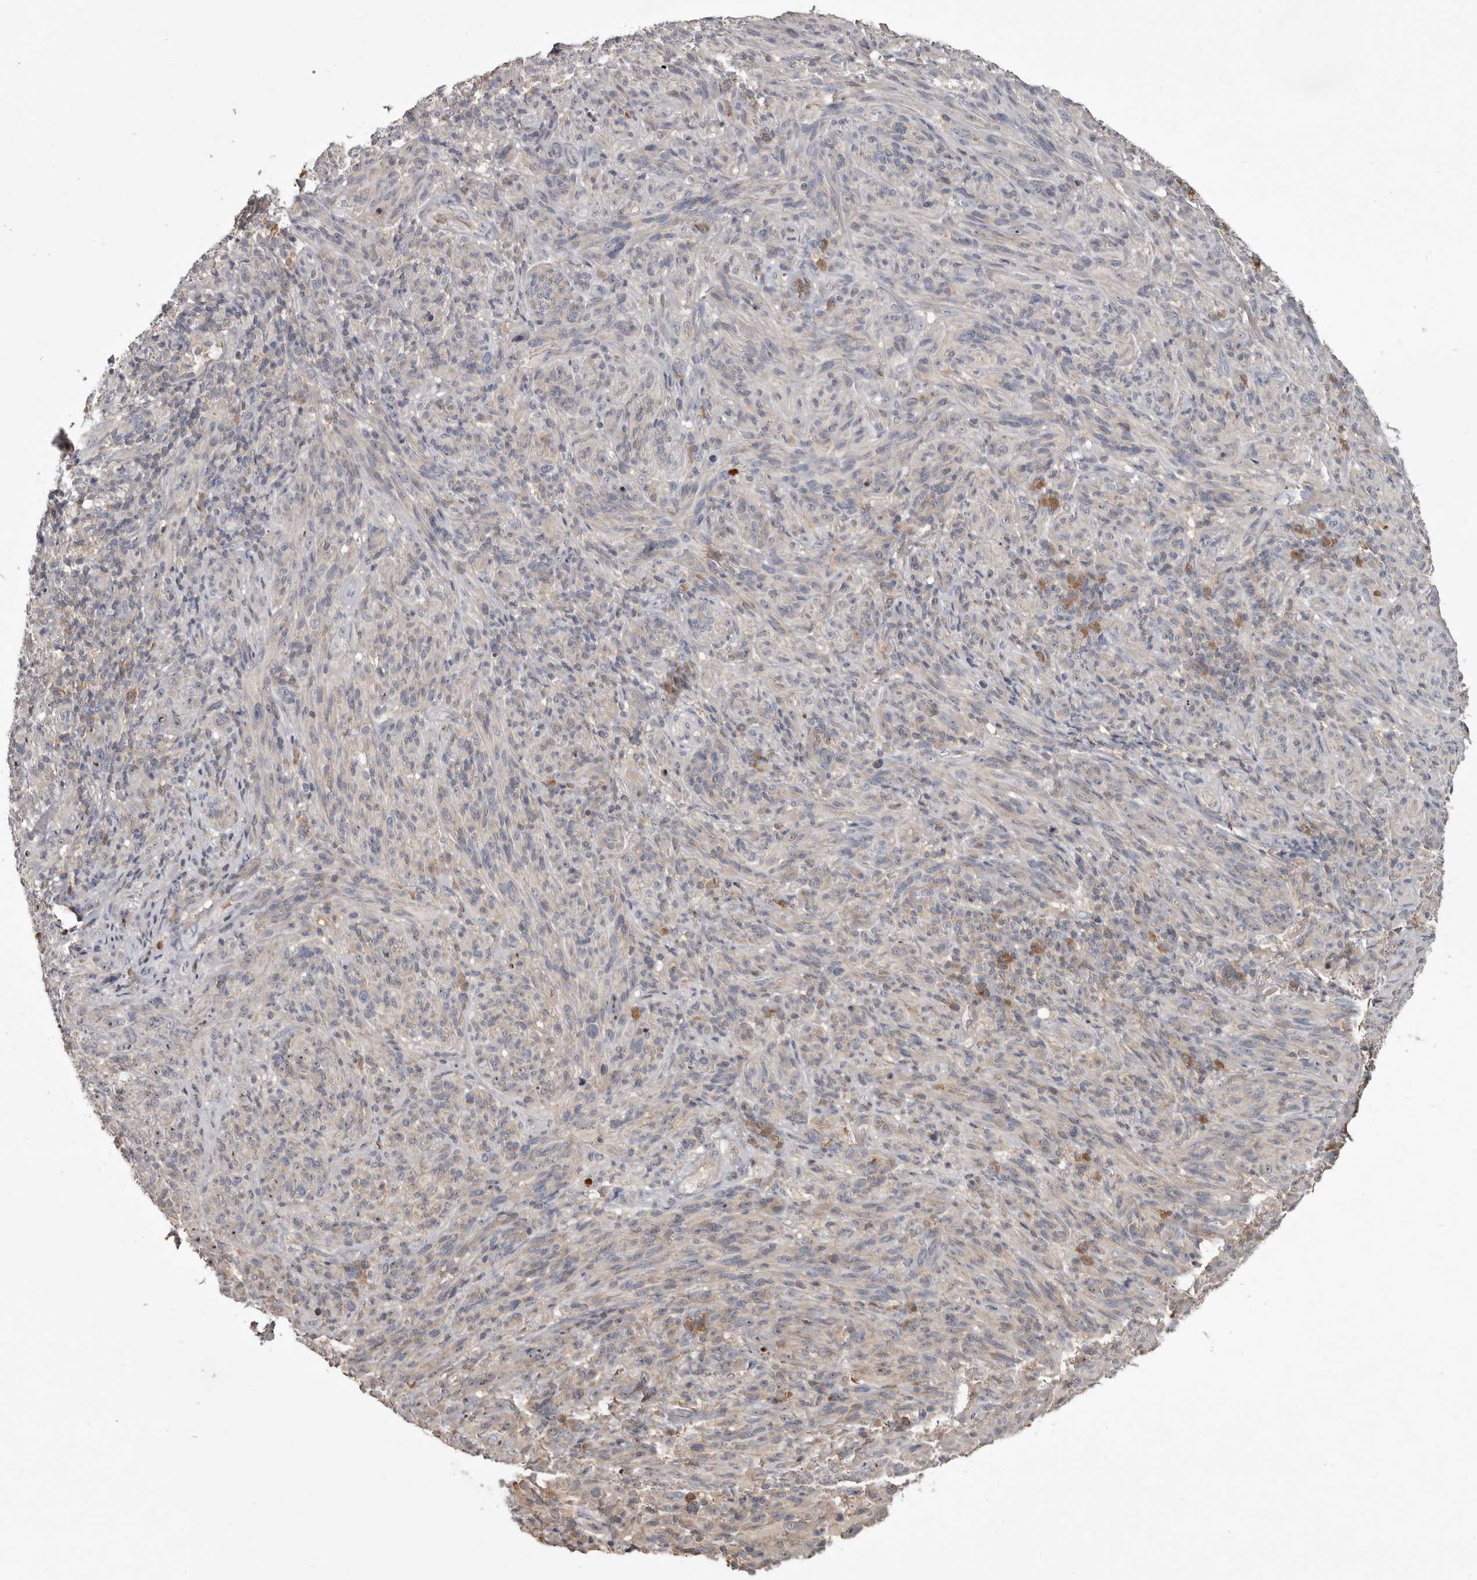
{"staining": {"intensity": "negative", "quantity": "none", "location": "none"}, "tissue": "melanoma", "cell_type": "Tumor cells", "image_type": "cancer", "snomed": [{"axis": "morphology", "description": "Malignant melanoma, NOS"}, {"axis": "topography", "description": "Skin of head"}], "caption": "Human melanoma stained for a protein using IHC displays no staining in tumor cells.", "gene": "TTC39A", "patient": {"sex": "male", "age": 96}}